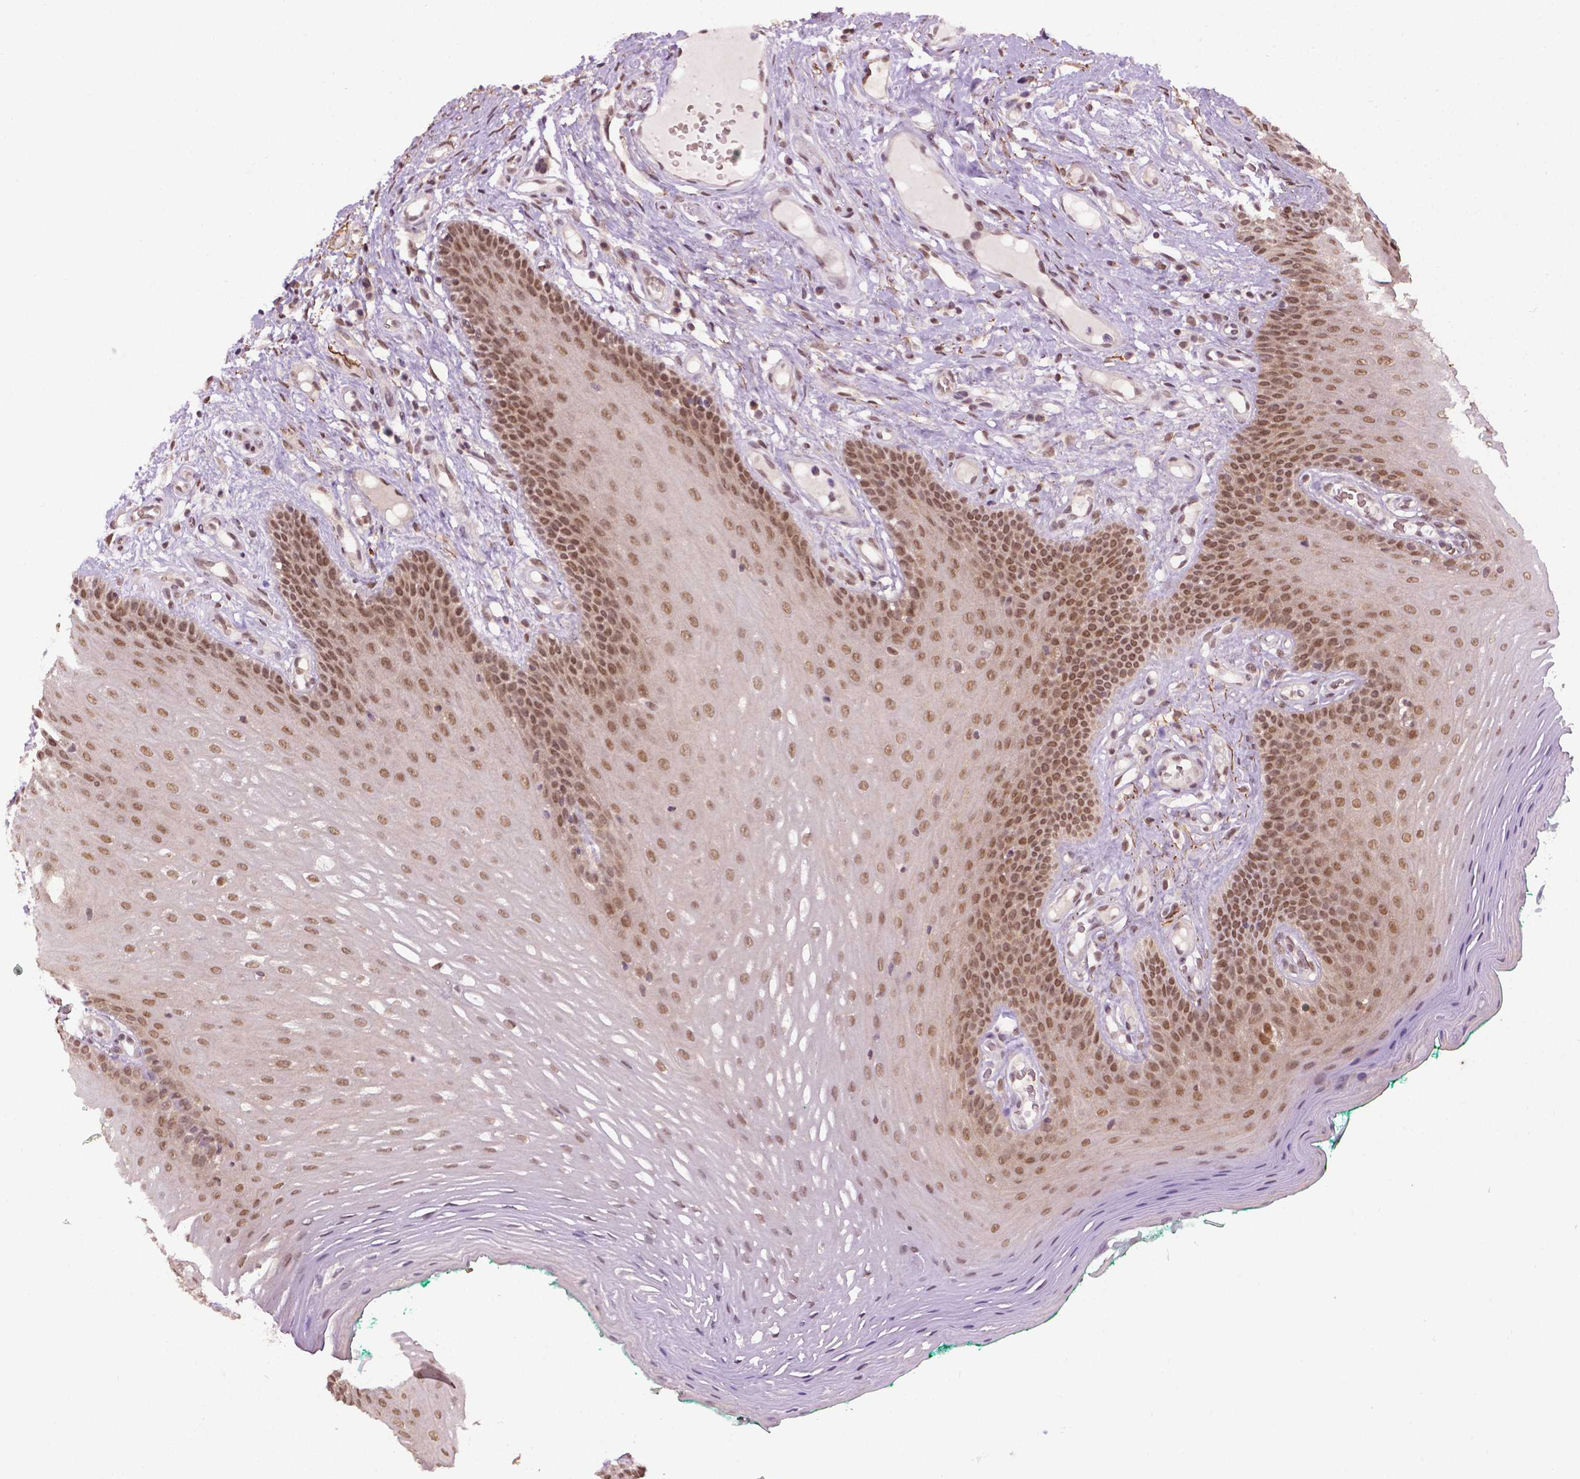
{"staining": {"intensity": "moderate", "quantity": ">75%", "location": "nuclear"}, "tissue": "oral mucosa", "cell_type": "Squamous epithelial cells", "image_type": "normal", "snomed": [{"axis": "morphology", "description": "Normal tissue, NOS"}, {"axis": "morphology", "description": "Squamous cell carcinoma, NOS"}, {"axis": "topography", "description": "Oral tissue"}, {"axis": "topography", "description": "Head-Neck"}], "caption": "Brown immunohistochemical staining in unremarkable human oral mucosa reveals moderate nuclear staining in approximately >75% of squamous epithelial cells.", "gene": "UBQLN4", "patient": {"sex": "male", "age": 78}}